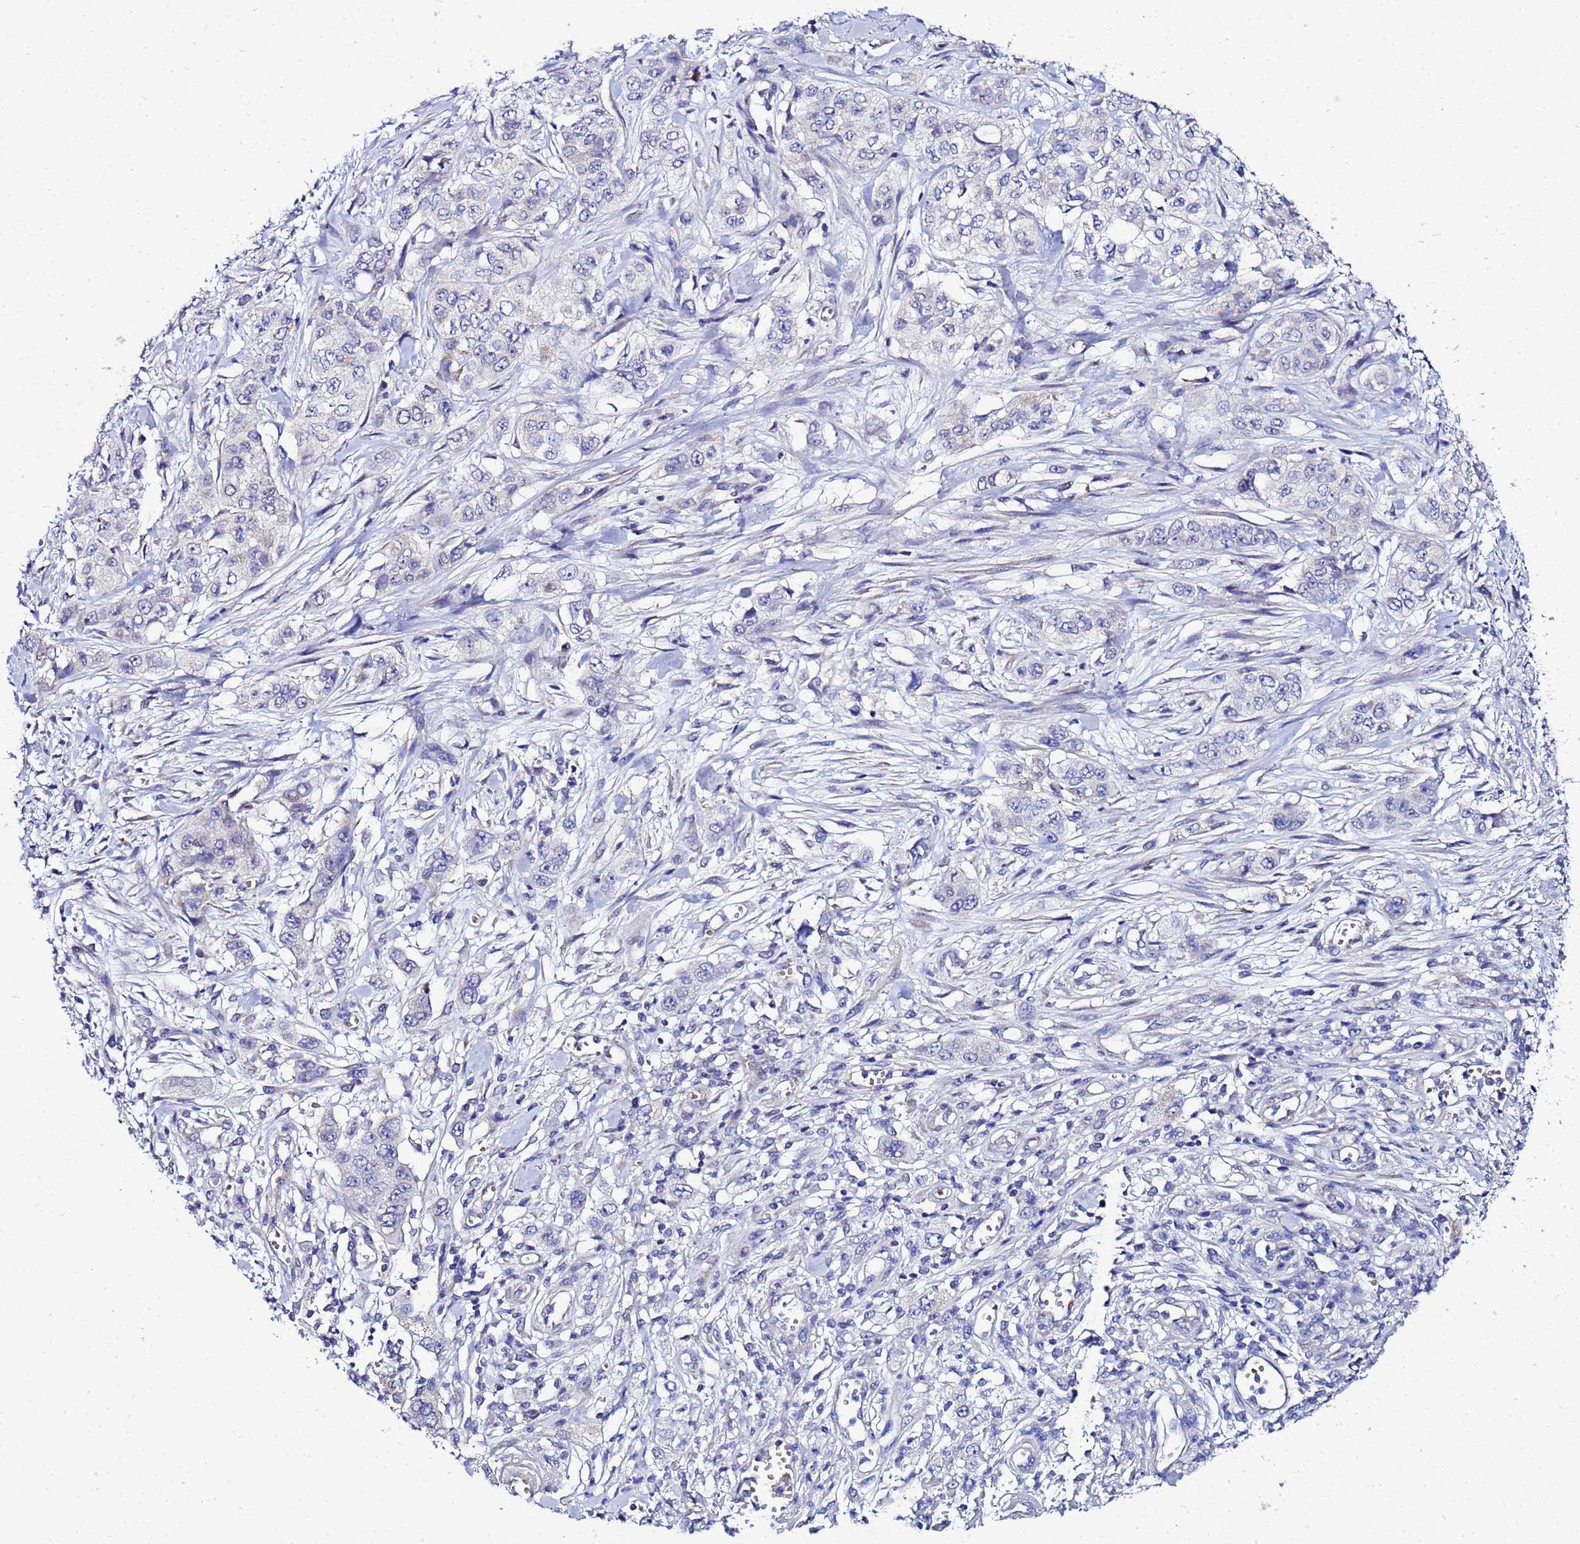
{"staining": {"intensity": "negative", "quantity": "none", "location": "none"}, "tissue": "stomach cancer", "cell_type": "Tumor cells", "image_type": "cancer", "snomed": [{"axis": "morphology", "description": "Adenocarcinoma, NOS"}, {"axis": "topography", "description": "Stomach, upper"}], "caption": "Histopathology image shows no significant protein expression in tumor cells of stomach cancer (adenocarcinoma).", "gene": "FAHD2A", "patient": {"sex": "male", "age": 62}}